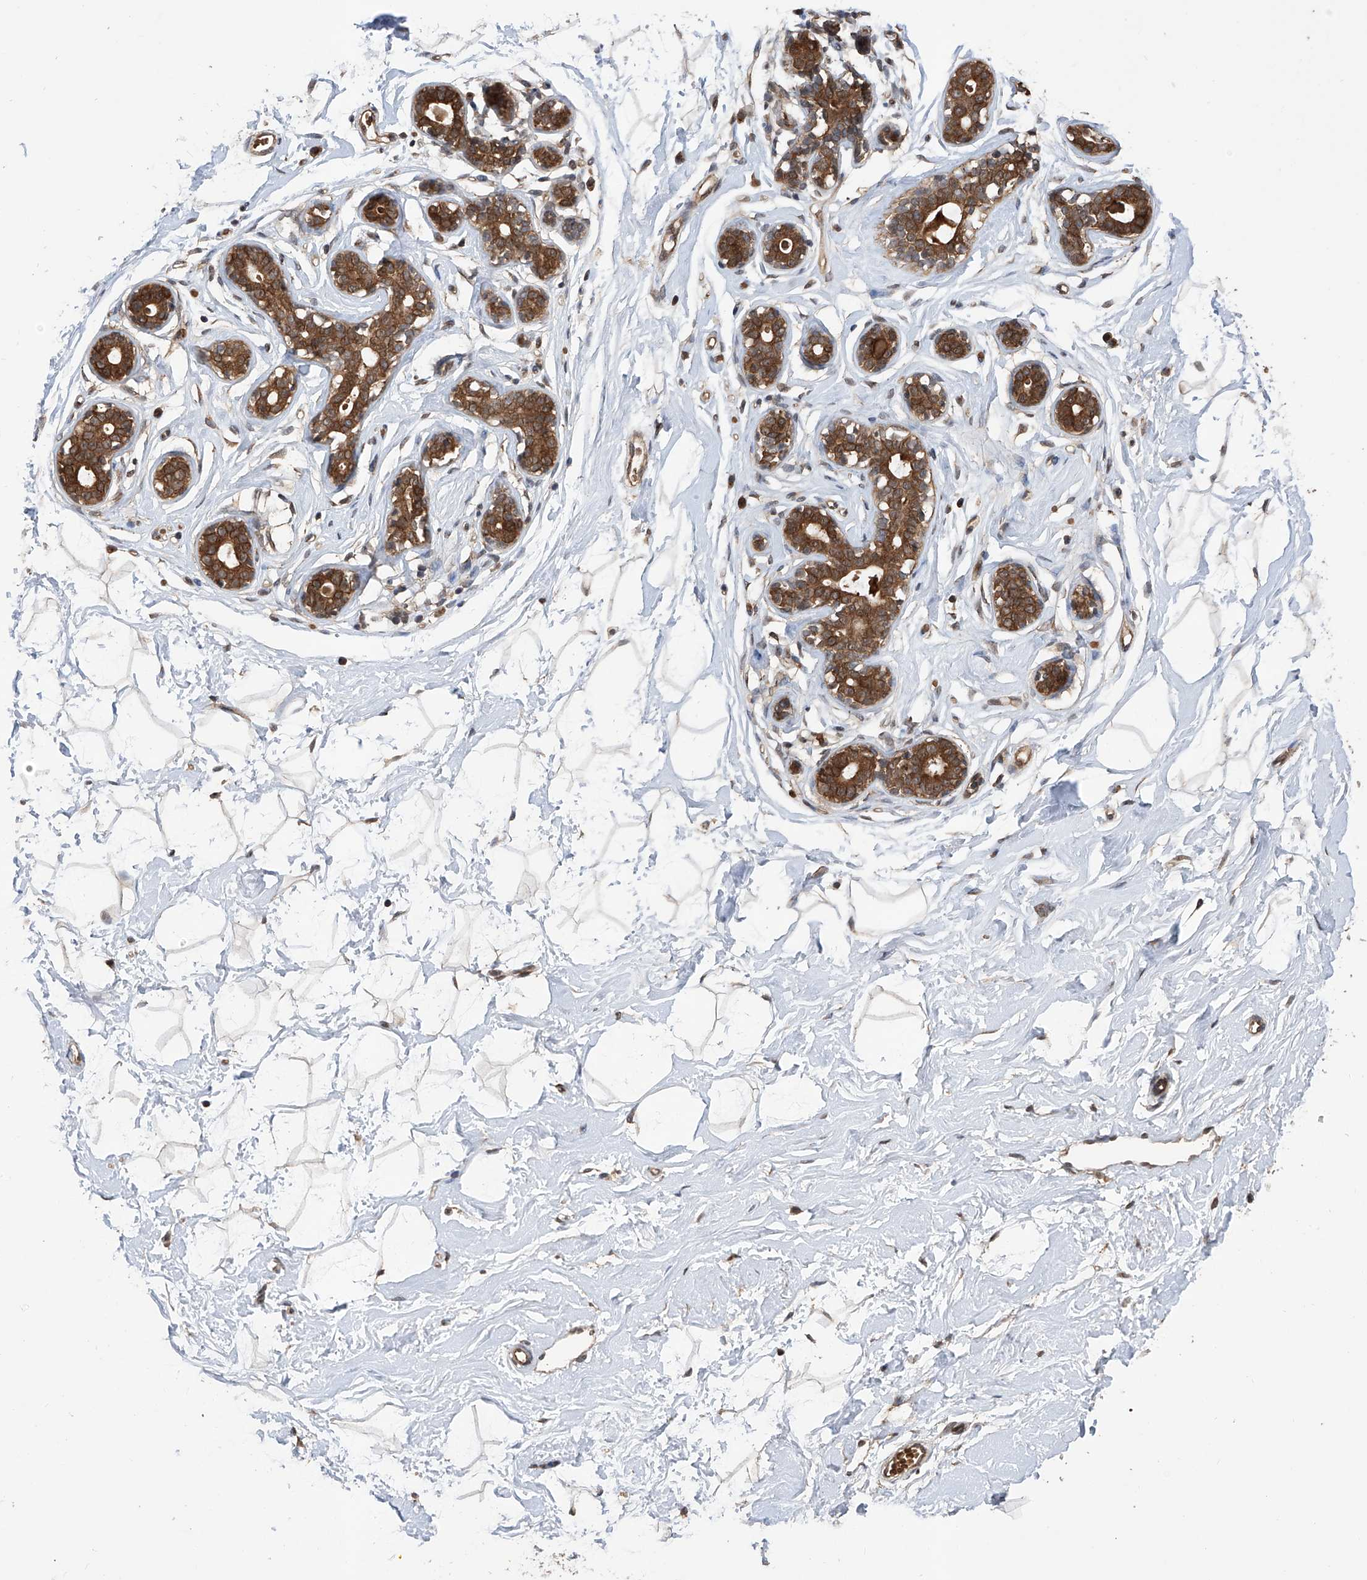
{"staining": {"intensity": "moderate", "quantity": ">75%", "location": "nuclear"}, "tissue": "breast", "cell_type": "Adipocytes", "image_type": "normal", "snomed": [{"axis": "morphology", "description": "Normal tissue, NOS"}, {"axis": "morphology", "description": "Adenoma, NOS"}, {"axis": "topography", "description": "Breast"}], "caption": "Protein expression analysis of unremarkable human breast reveals moderate nuclear positivity in approximately >75% of adipocytes.", "gene": "LYSMD4", "patient": {"sex": "female", "age": 23}}